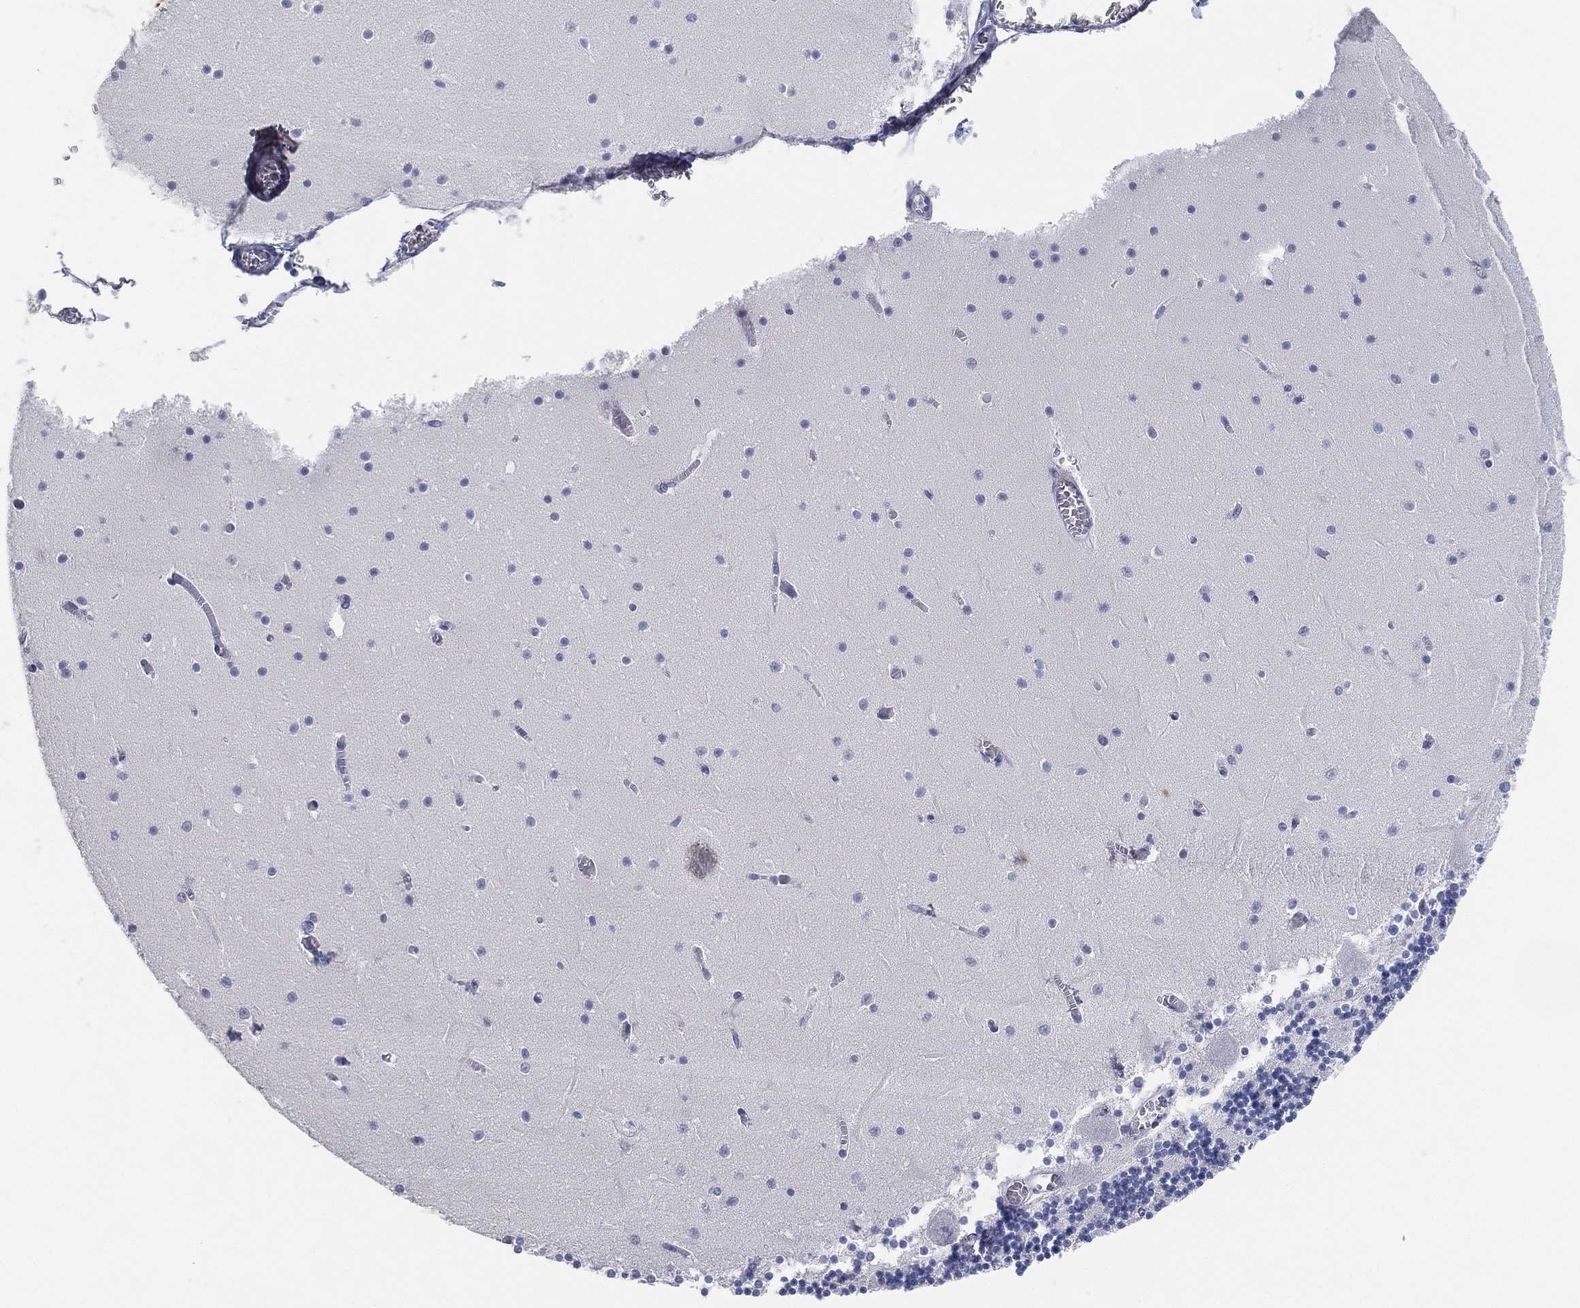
{"staining": {"intensity": "negative", "quantity": "none", "location": "none"}, "tissue": "cerebellum", "cell_type": "Cells in granular layer", "image_type": "normal", "snomed": [{"axis": "morphology", "description": "Normal tissue, NOS"}, {"axis": "topography", "description": "Cerebellum"}], "caption": "Cells in granular layer are negative for protein expression in benign human cerebellum.", "gene": "FAM187B", "patient": {"sex": "female", "age": 28}}